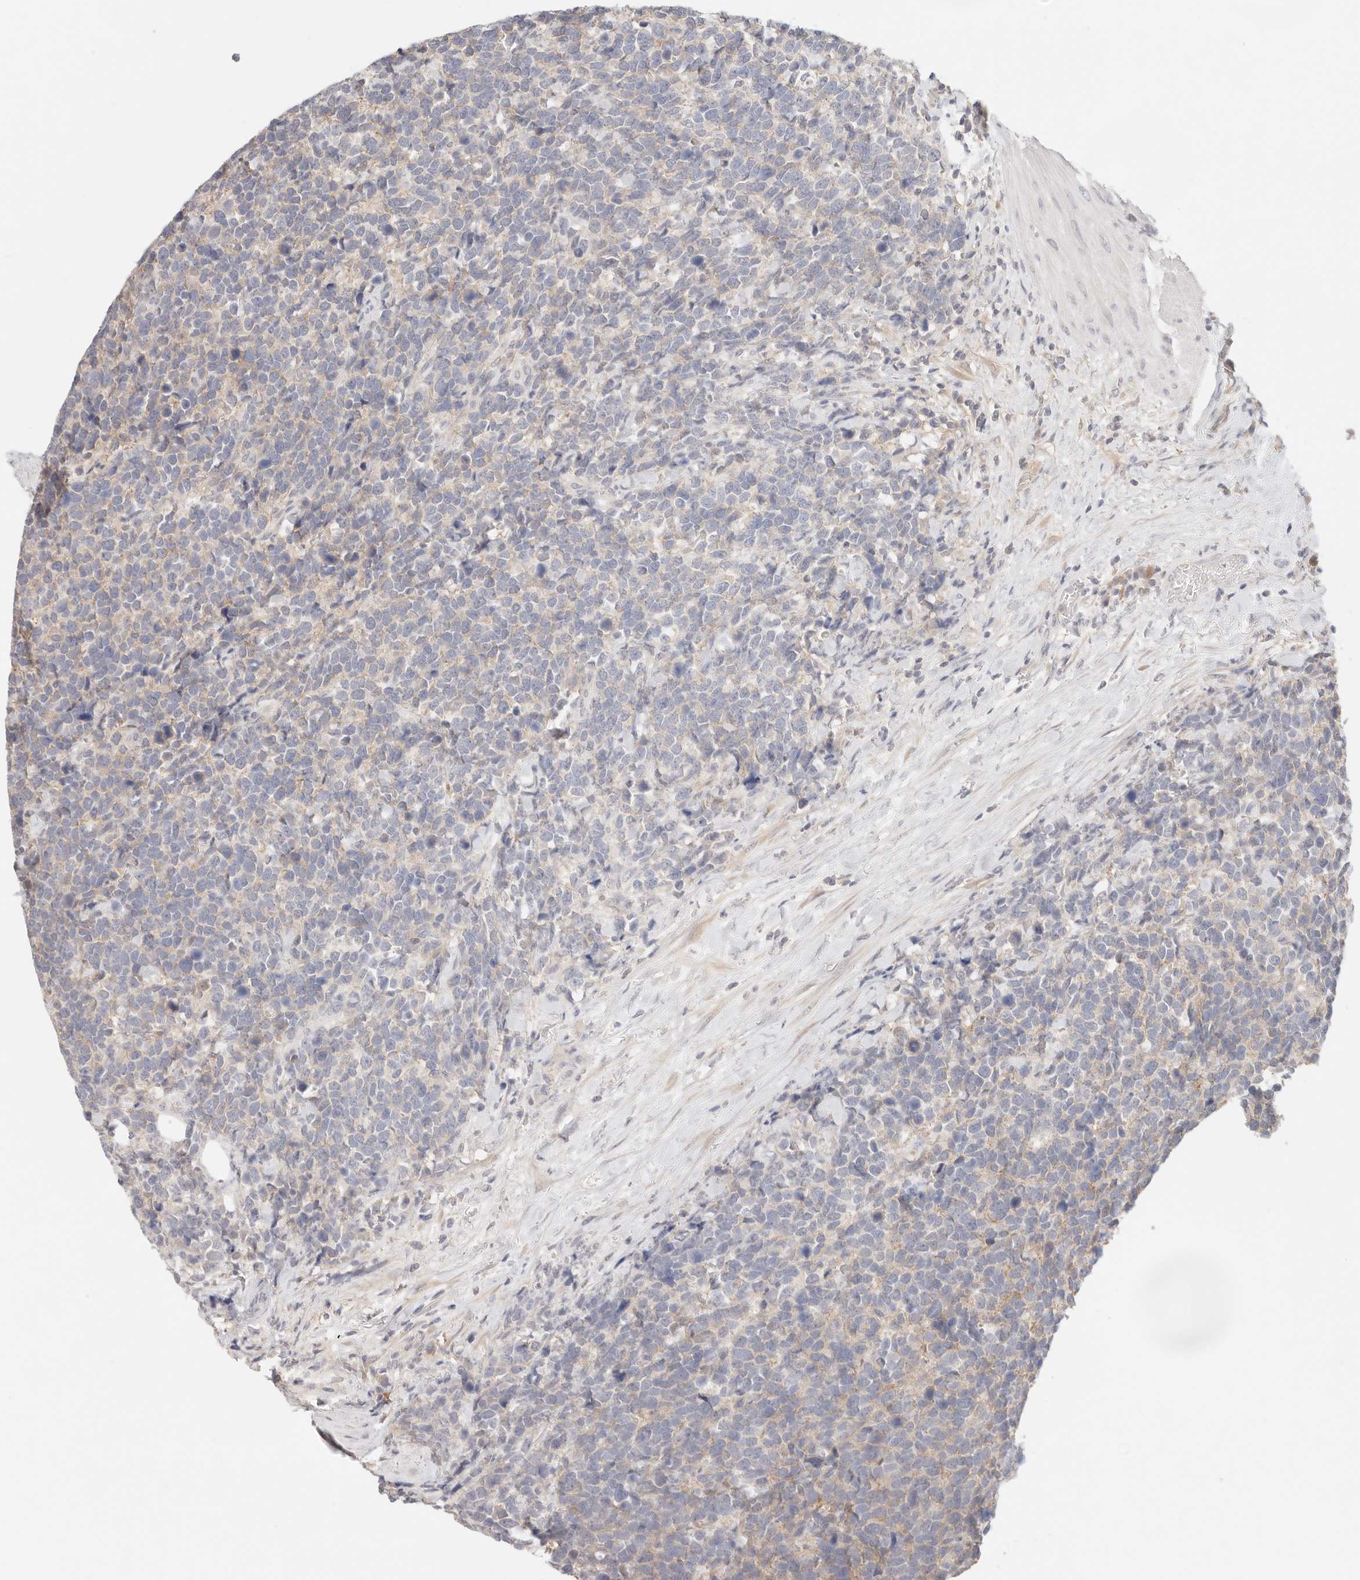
{"staining": {"intensity": "weak", "quantity": "<25%", "location": "cytoplasmic/membranous"}, "tissue": "urothelial cancer", "cell_type": "Tumor cells", "image_type": "cancer", "snomed": [{"axis": "morphology", "description": "Urothelial carcinoma, High grade"}, {"axis": "topography", "description": "Urinary bladder"}], "caption": "Immunohistochemistry (IHC) photomicrograph of urothelial cancer stained for a protein (brown), which reveals no expression in tumor cells.", "gene": "SPHK1", "patient": {"sex": "female", "age": 82}}